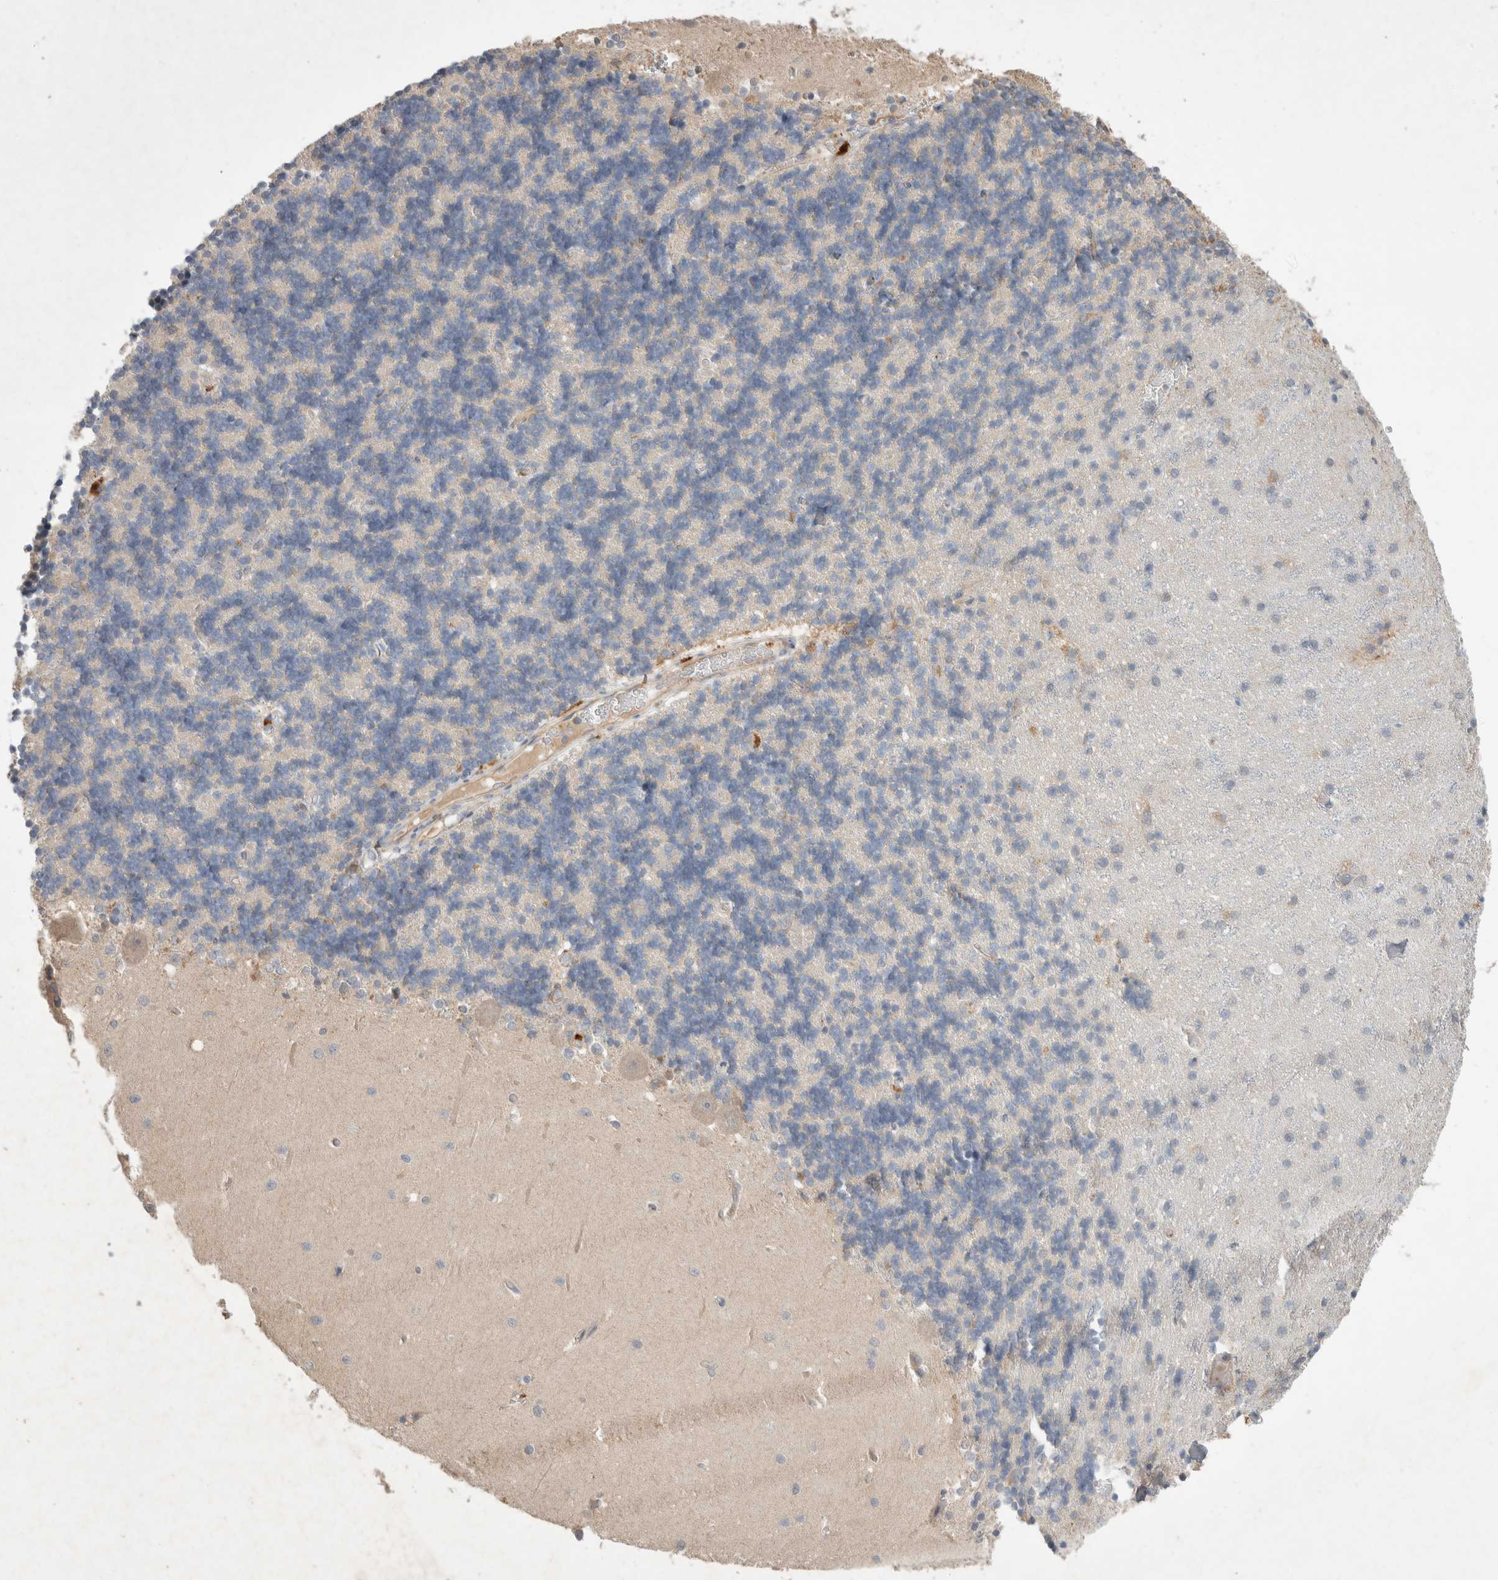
{"staining": {"intensity": "negative", "quantity": "none", "location": "none"}, "tissue": "cerebellum", "cell_type": "Cells in granular layer", "image_type": "normal", "snomed": [{"axis": "morphology", "description": "Normal tissue, NOS"}, {"axis": "topography", "description": "Cerebellum"}], "caption": "Cells in granular layer show no significant protein expression in normal cerebellum.", "gene": "NMU", "patient": {"sex": "male", "age": 37}}